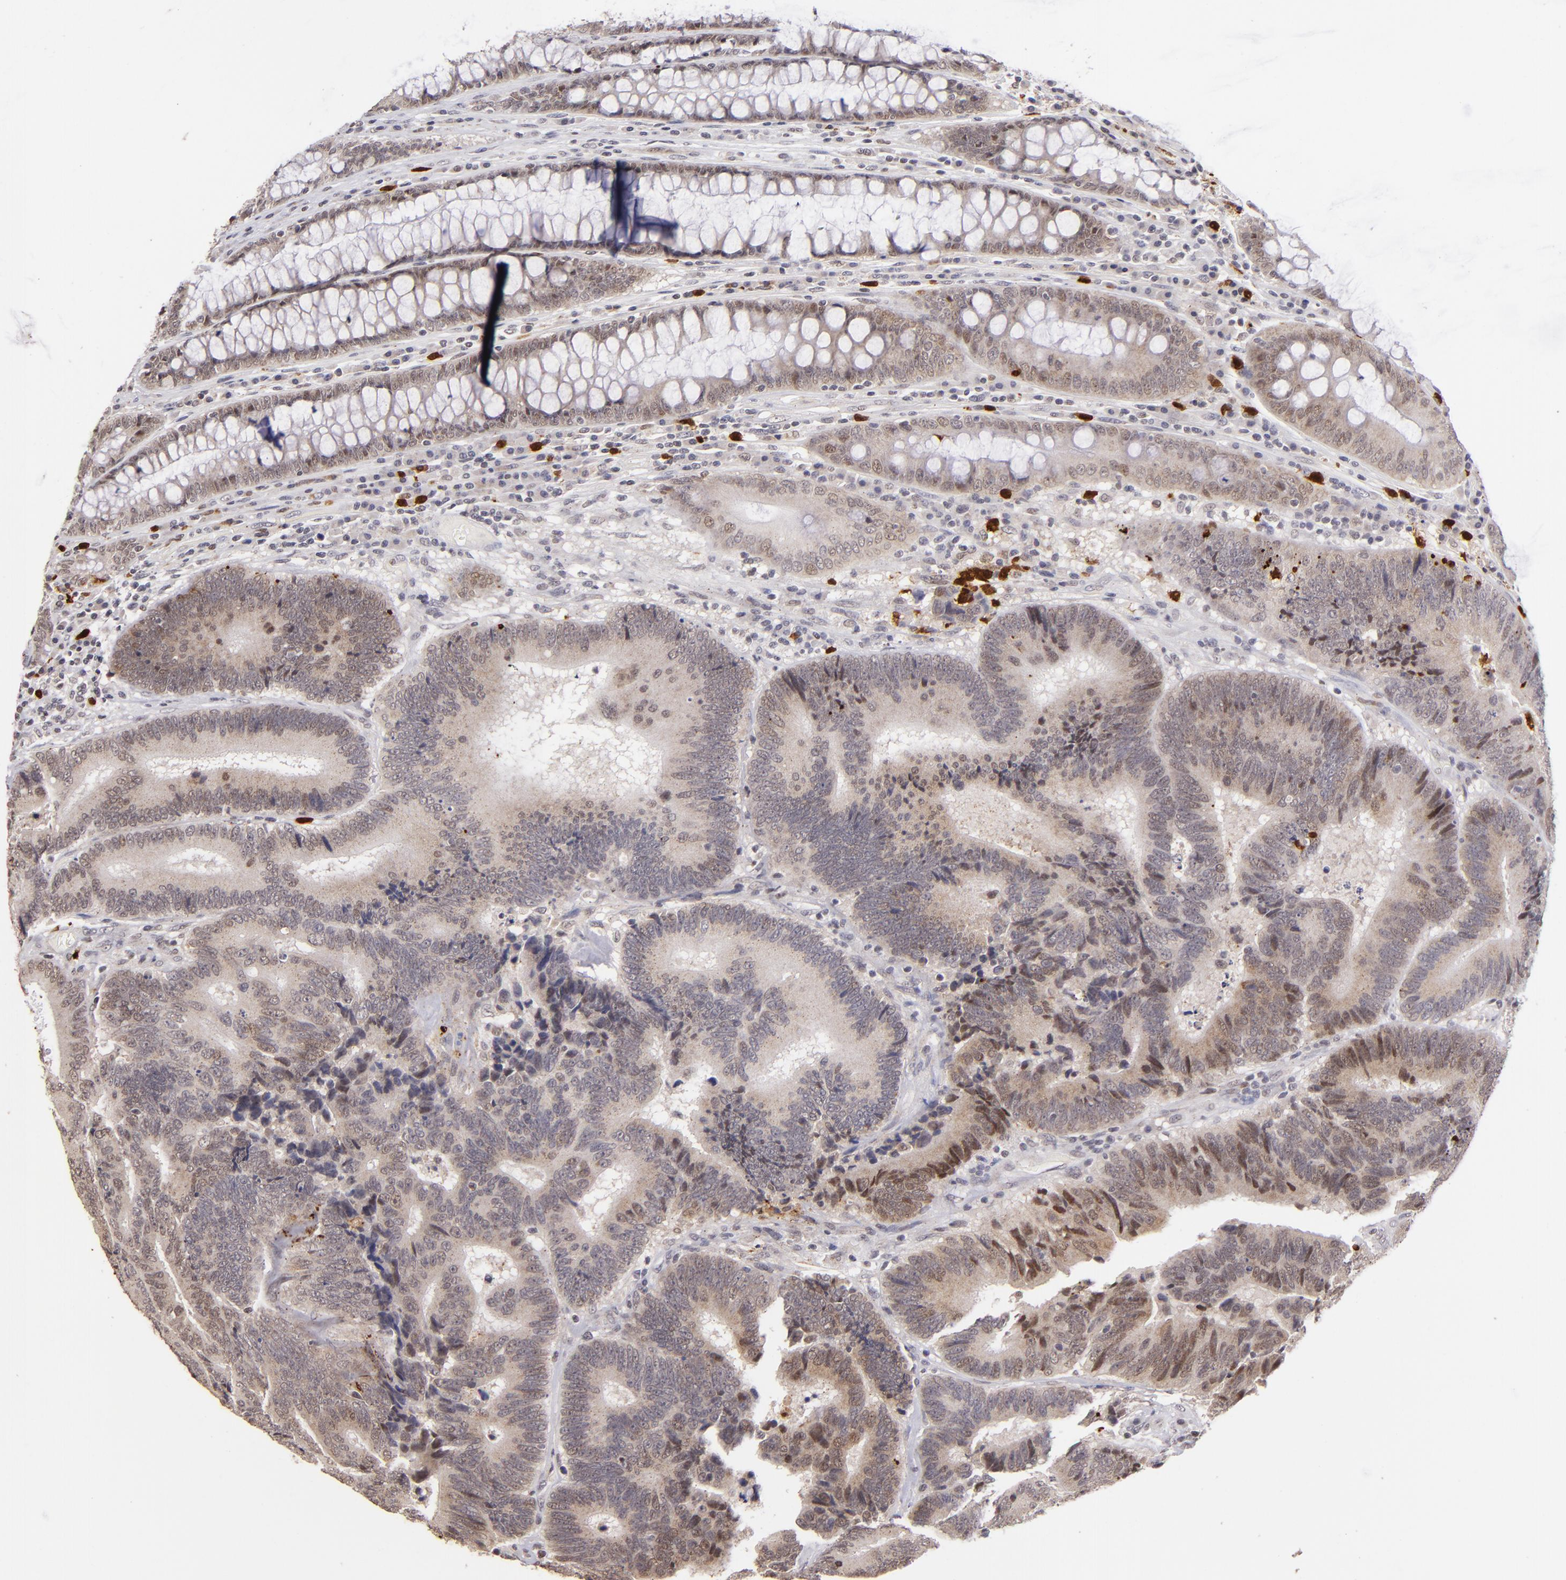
{"staining": {"intensity": "weak", "quantity": "<25%", "location": "cytoplasmic/membranous,nuclear"}, "tissue": "colorectal cancer", "cell_type": "Tumor cells", "image_type": "cancer", "snomed": [{"axis": "morphology", "description": "Normal tissue, NOS"}, {"axis": "morphology", "description": "Adenocarcinoma, NOS"}, {"axis": "topography", "description": "Colon"}], "caption": "This image is of adenocarcinoma (colorectal) stained with immunohistochemistry to label a protein in brown with the nuclei are counter-stained blue. There is no positivity in tumor cells. Brightfield microscopy of IHC stained with DAB (3,3'-diaminobenzidine) (brown) and hematoxylin (blue), captured at high magnification.", "gene": "RXRG", "patient": {"sex": "female", "age": 78}}